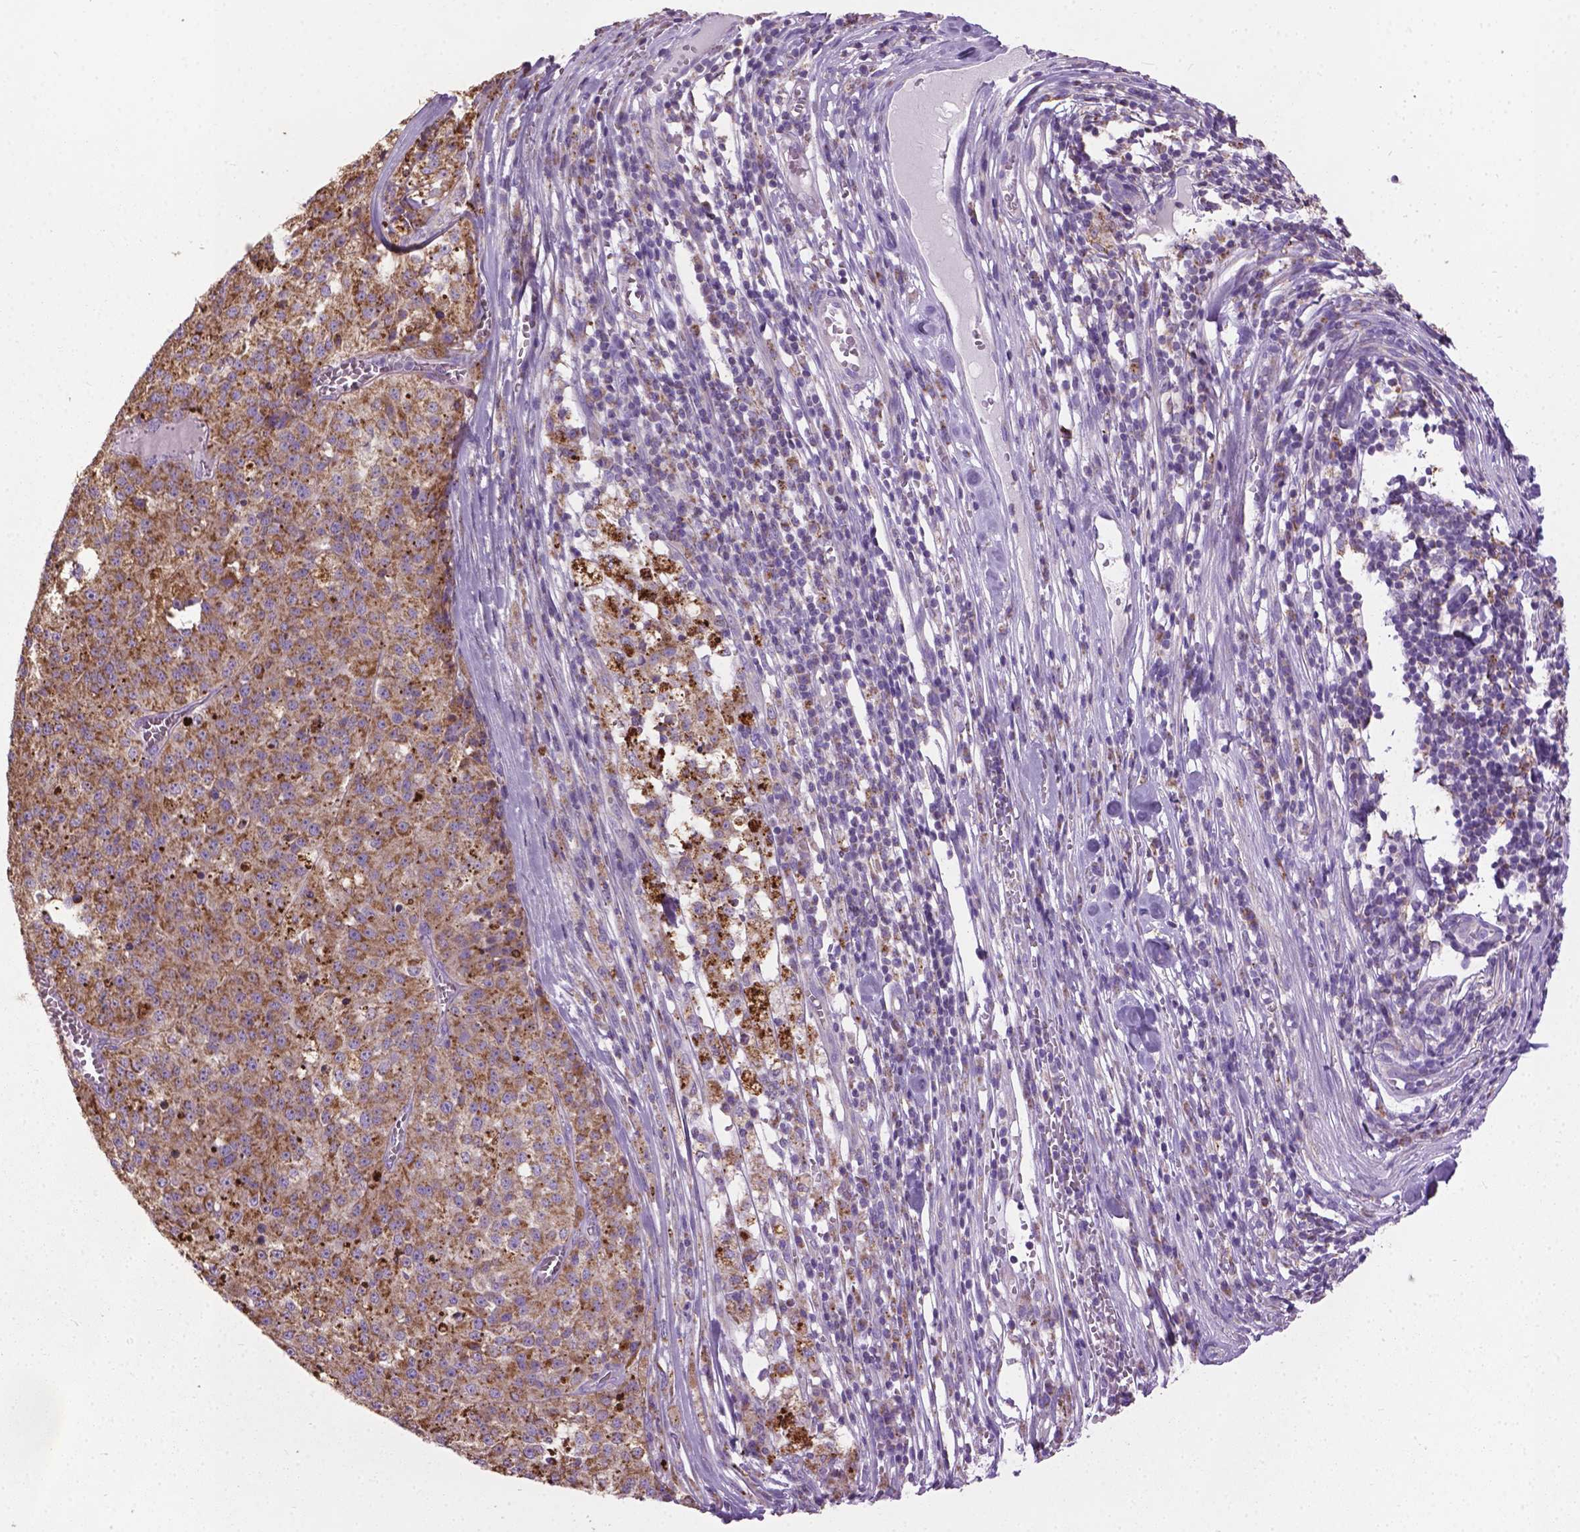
{"staining": {"intensity": "strong", "quantity": ">75%", "location": "cytoplasmic/membranous"}, "tissue": "melanoma", "cell_type": "Tumor cells", "image_type": "cancer", "snomed": [{"axis": "morphology", "description": "Malignant melanoma, Metastatic site"}, {"axis": "topography", "description": "Lymph node"}], "caption": "IHC of human malignant melanoma (metastatic site) demonstrates high levels of strong cytoplasmic/membranous expression in approximately >75% of tumor cells.", "gene": "VDAC1", "patient": {"sex": "female", "age": 64}}